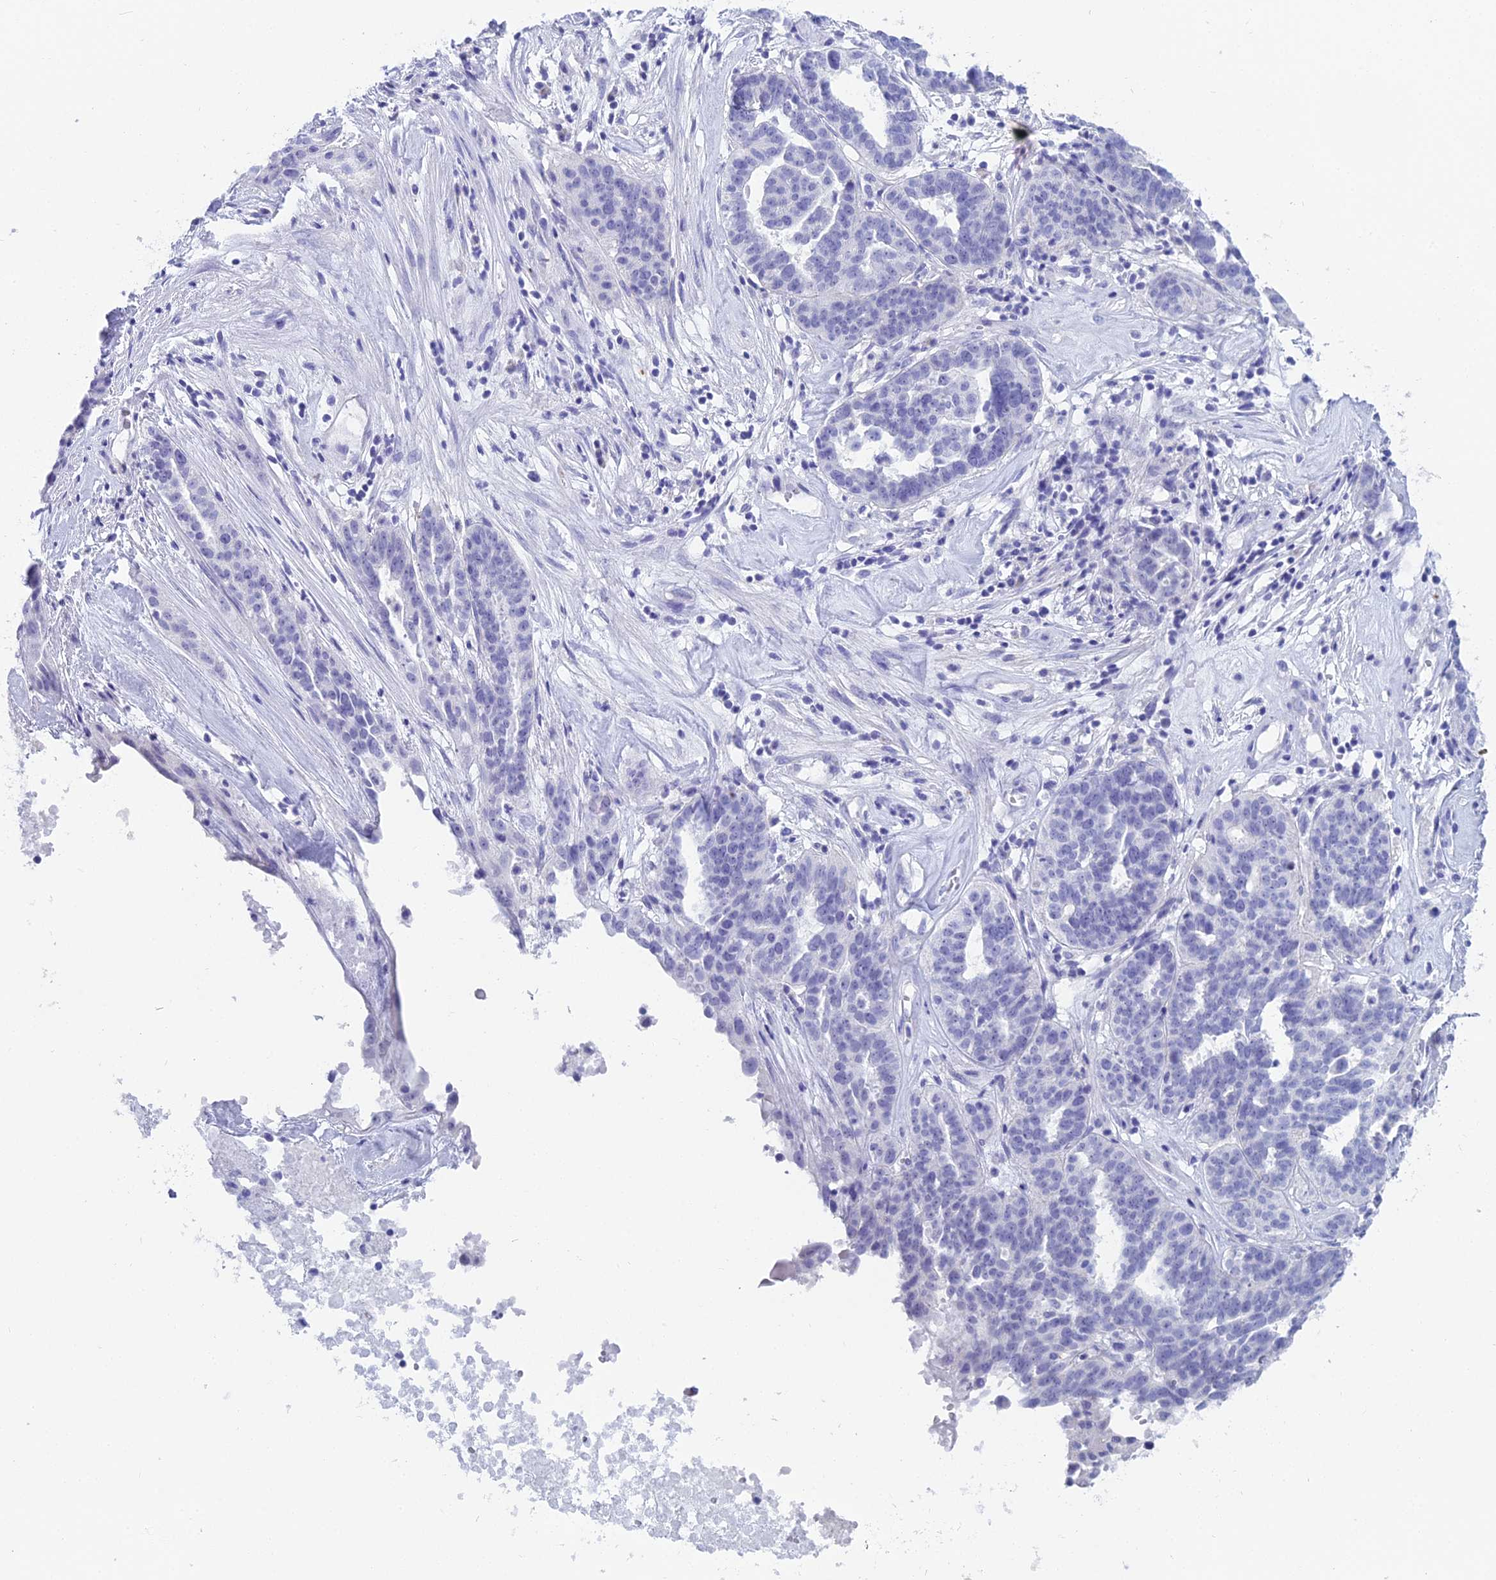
{"staining": {"intensity": "negative", "quantity": "none", "location": "none"}, "tissue": "ovarian cancer", "cell_type": "Tumor cells", "image_type": "cancer", "snomed": [{"axis": "morphology", "description": "Cystadenocarcinoma, serous, NOS"}, {"axis": "topography", "description": "Ovary"}], "caption": "A high-resolution histopathology image shows immunohistochemistry staining of ovarian serous cystadenocarcinoma, which demonstrates no significant positivity in tumor cells.", "gene": "CGB2", "patient": {"sex": "female", "age": 59}}